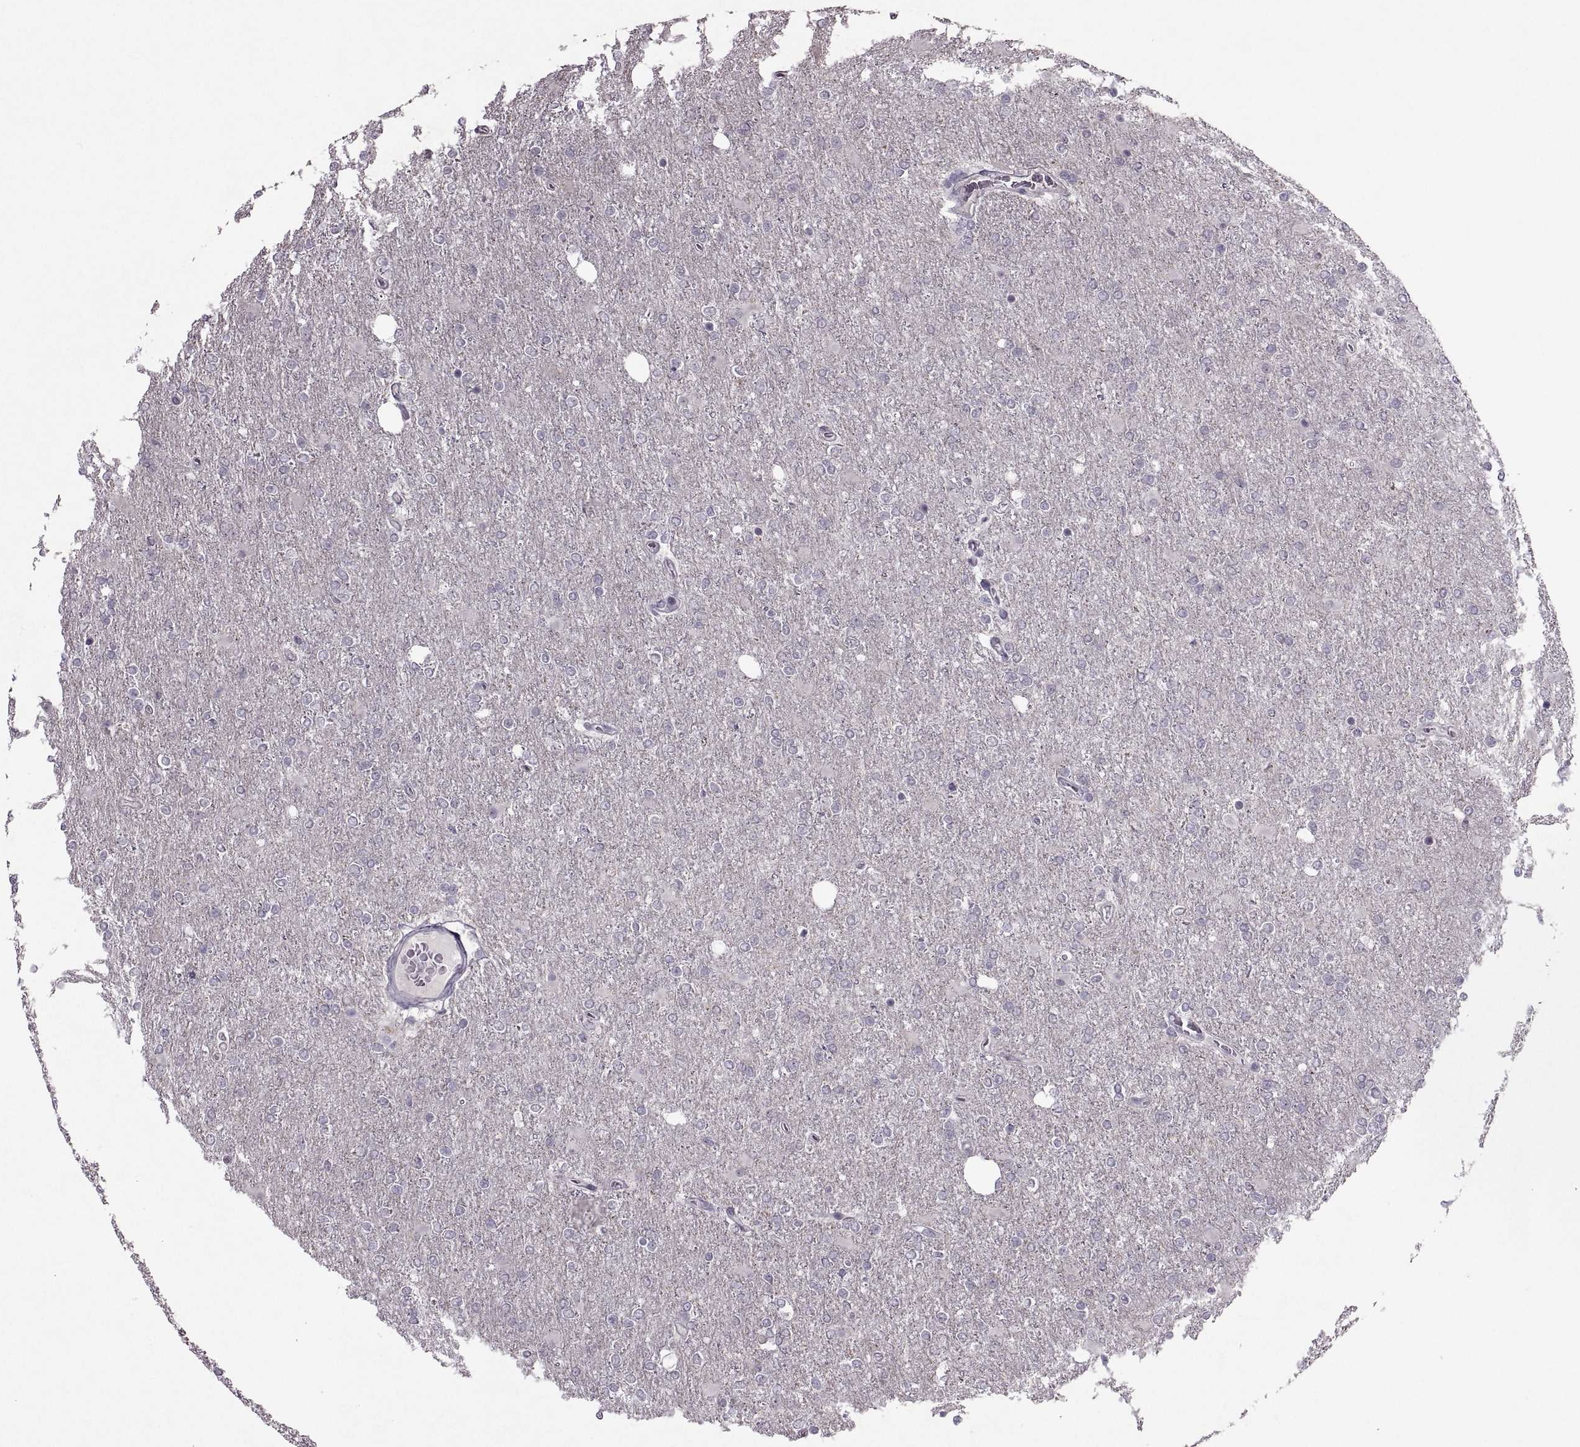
{"staining": {"intensity": "negative", "quantity": "none", "location": "none"}, "tissue": "glioma", "cell_type": "Tumor cells", "image_type": "cancer", "snomed": [{"axis": "morphology", "description": "Glioma, malignant, High grade"}, {"axis": "topography", "description": "Cerebral cortex"}], "caption": "Immunohistochemistry (IHC) photomicrograph of glioma stained for a protein (brown), which exhibits no staining in tumor cells.", "gene": "MGAT4D", "patient": {"sex": "male", "age": 70}}